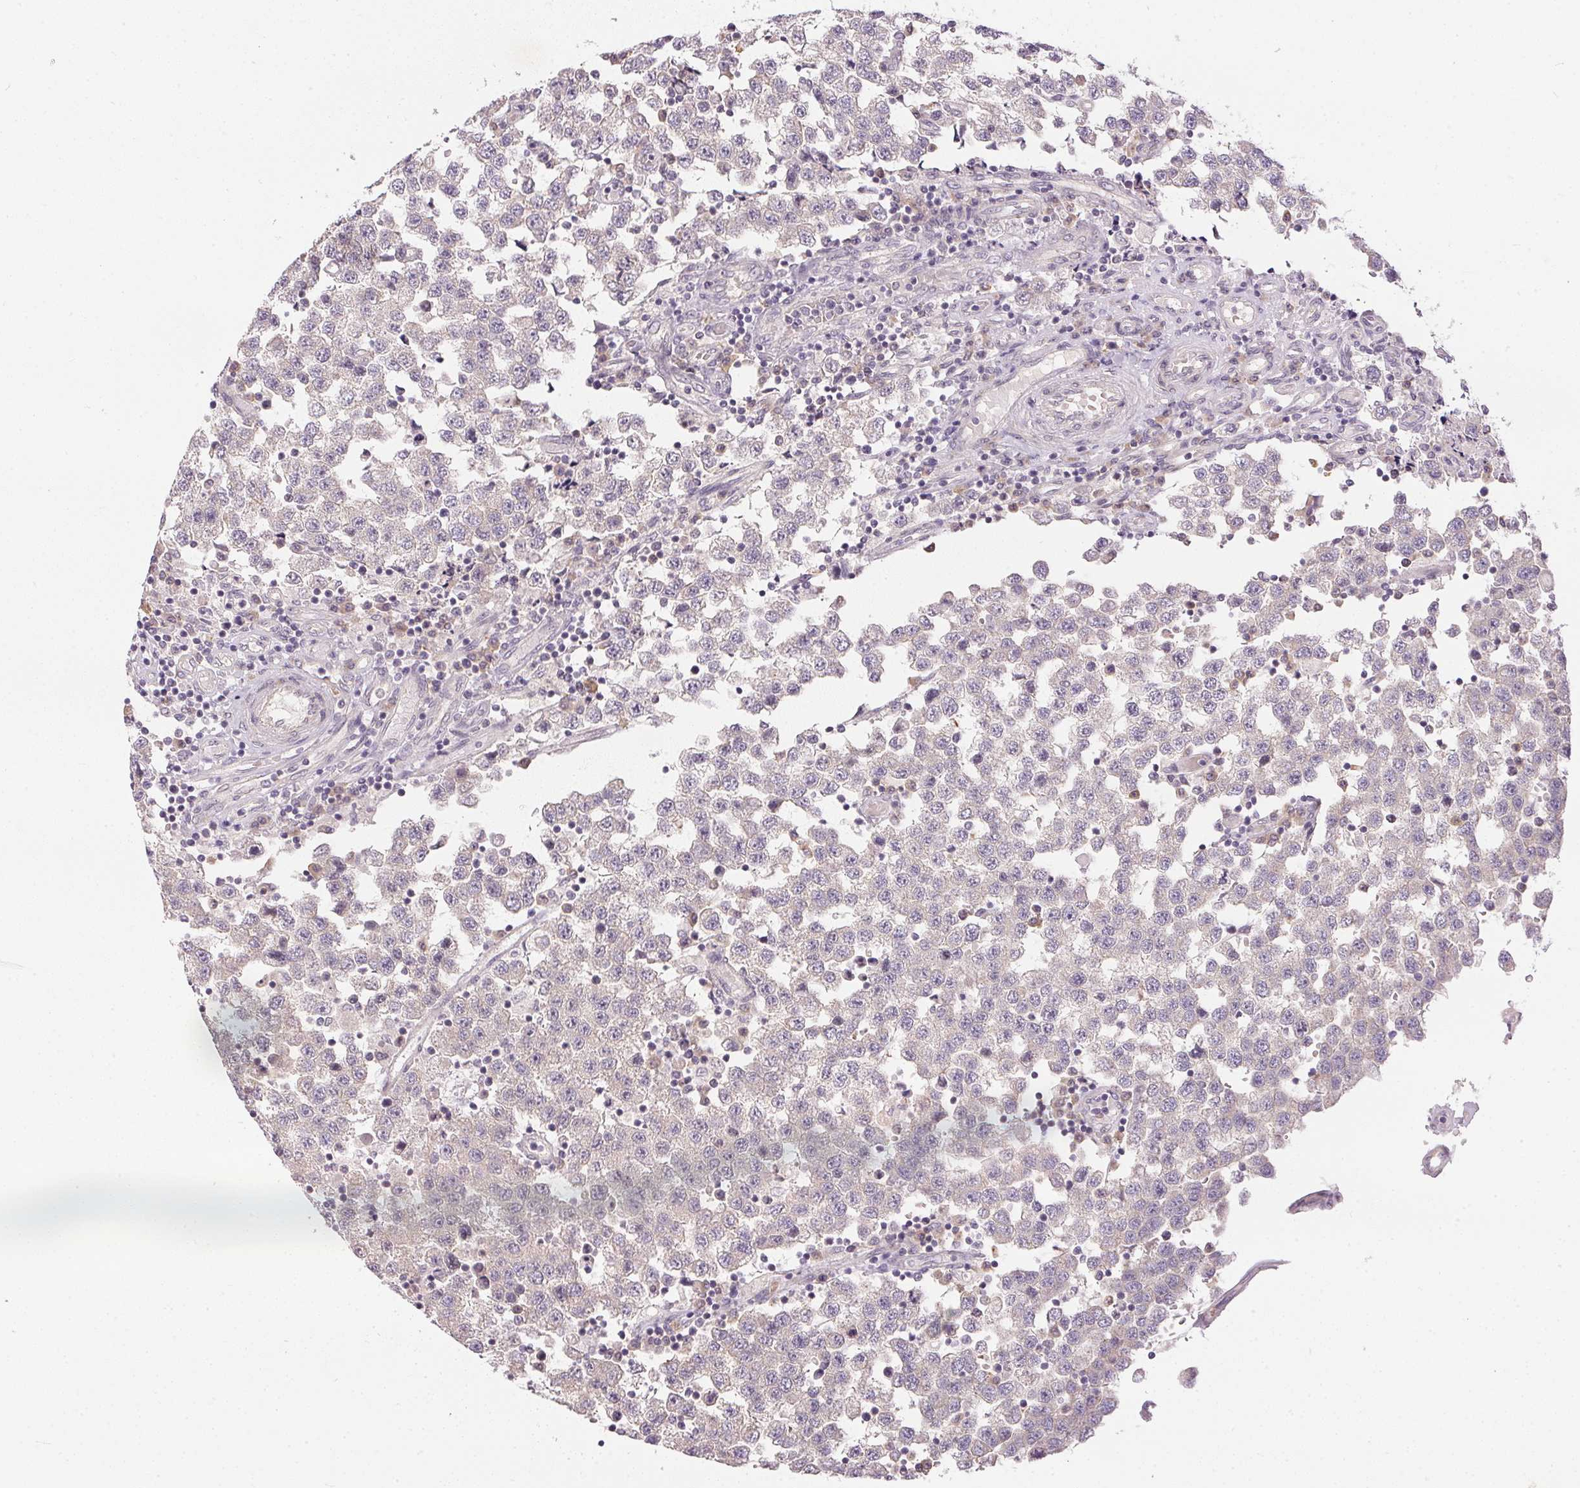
{"staining": {"intensity": "negative", "quantity": "none", "location": "none"}, "tissue": "testis cancer", "cell_type": "Tumor cells", "image_type": "cancer", "snomed": [{"axis": "morphology", "description": "Seminoma, NOS"}, {"axis": "topography", "description": "Testis"}], "caption": "An image of testis cancer stained for a protein demonstrates no brown staining in tumor cells. The staining was performed using DAB to visualize the protein expression in brown, while the nuclei were stained in blue with hematoxylin (Magnification: 20x).", "gene": "TTC23L", "patient": {"sex": "male", "age": 34}}